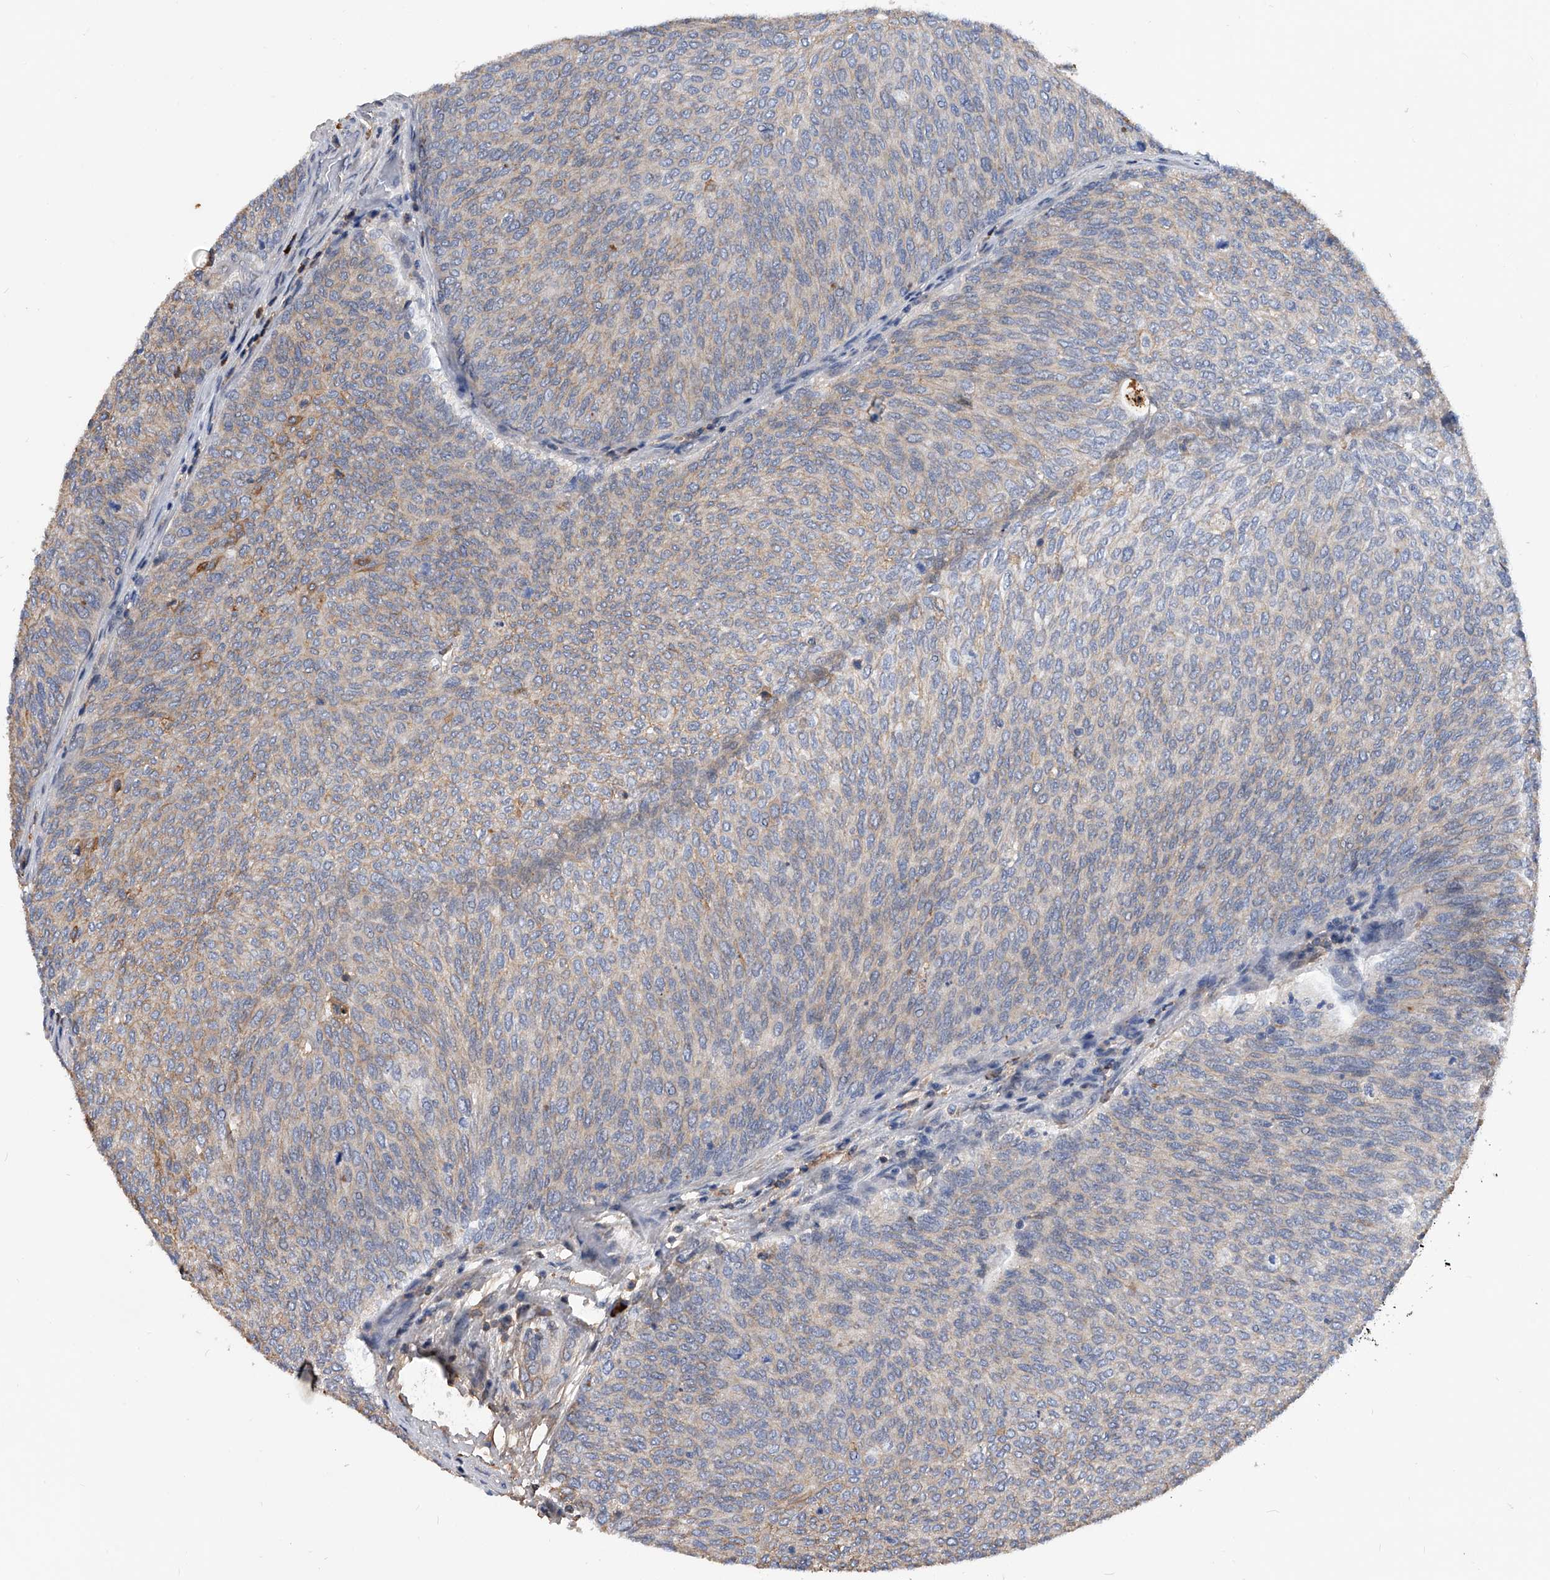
{"staining": {"intensity": "weak", "quantity": "25%-75%", "location": "cytoplasmic/membranous"}, "tissue": "urothelial cancer", "cell_type": "Tumor cells", "image_type": "cancer", "snomed": [{"axis": "morphology", "description": "Urothelial carcinoma, Low grade"}, {"axis": "topography", "description": "Urinary bladder"}], "caption": "This micrograph reveals immunohistochemistry staining of urothelial cancer, with low weak cytoplasmic/membranous positivity in approximately 25%-75% of tumor cells.", "gene": "ZNF25", "patient": {"sex": "female", "age": 79}}